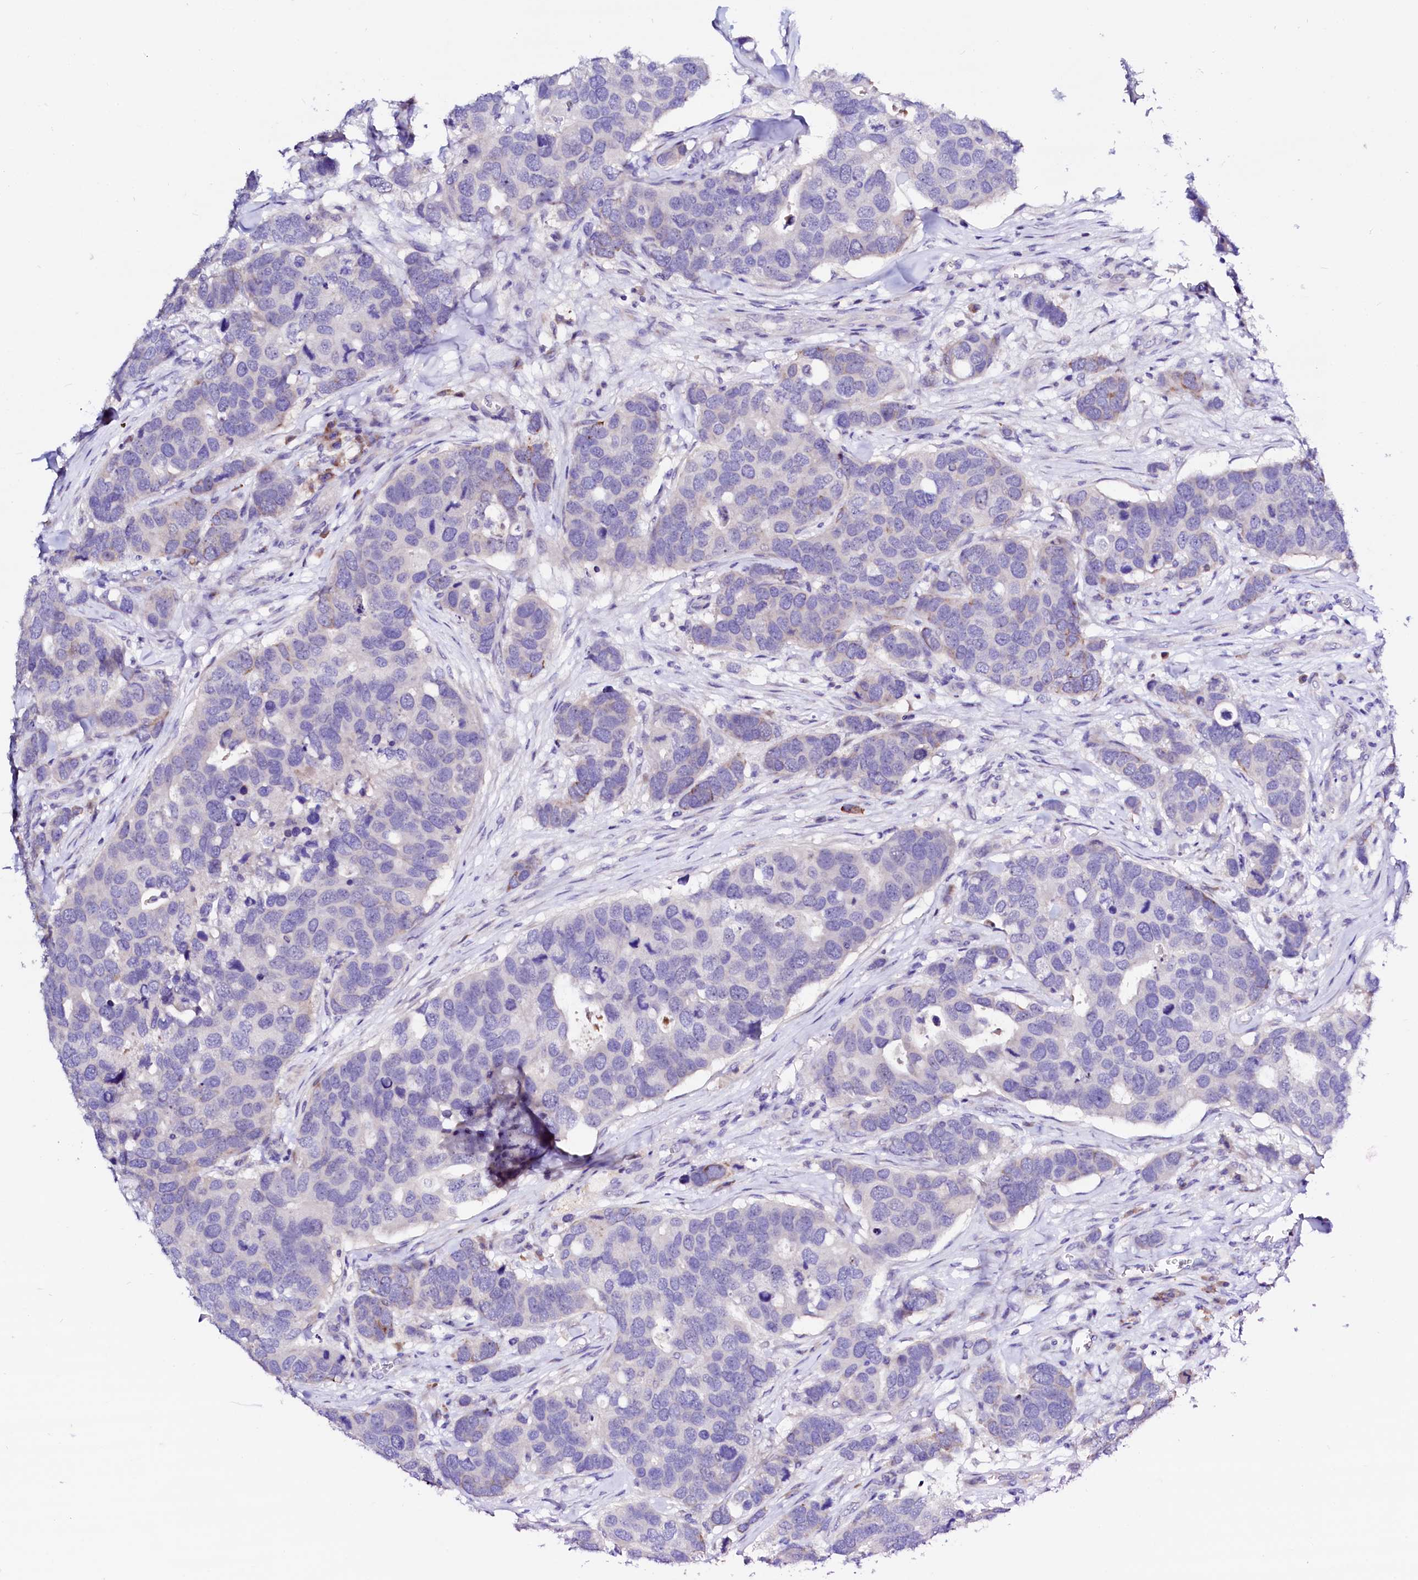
{"staining": {"intensity": "negative", "quantity": "none", "location": "none"}, "tissue": "breast cancer", "cell_type": "Tumor cells", "image_type": "cancer", "snomed": [{"axis": "morphology", "description": "Duct carcinoma"}, {"axis": "topography", "description": "Breast"}], "caption": "This is a histopathology image of immunohistochemistry staining of breast cancer (intraductal carcinoma), which shows no expression in tumor cells.", "gene": "BTBD16", "patient": {"sex": "female", "age": 83}}